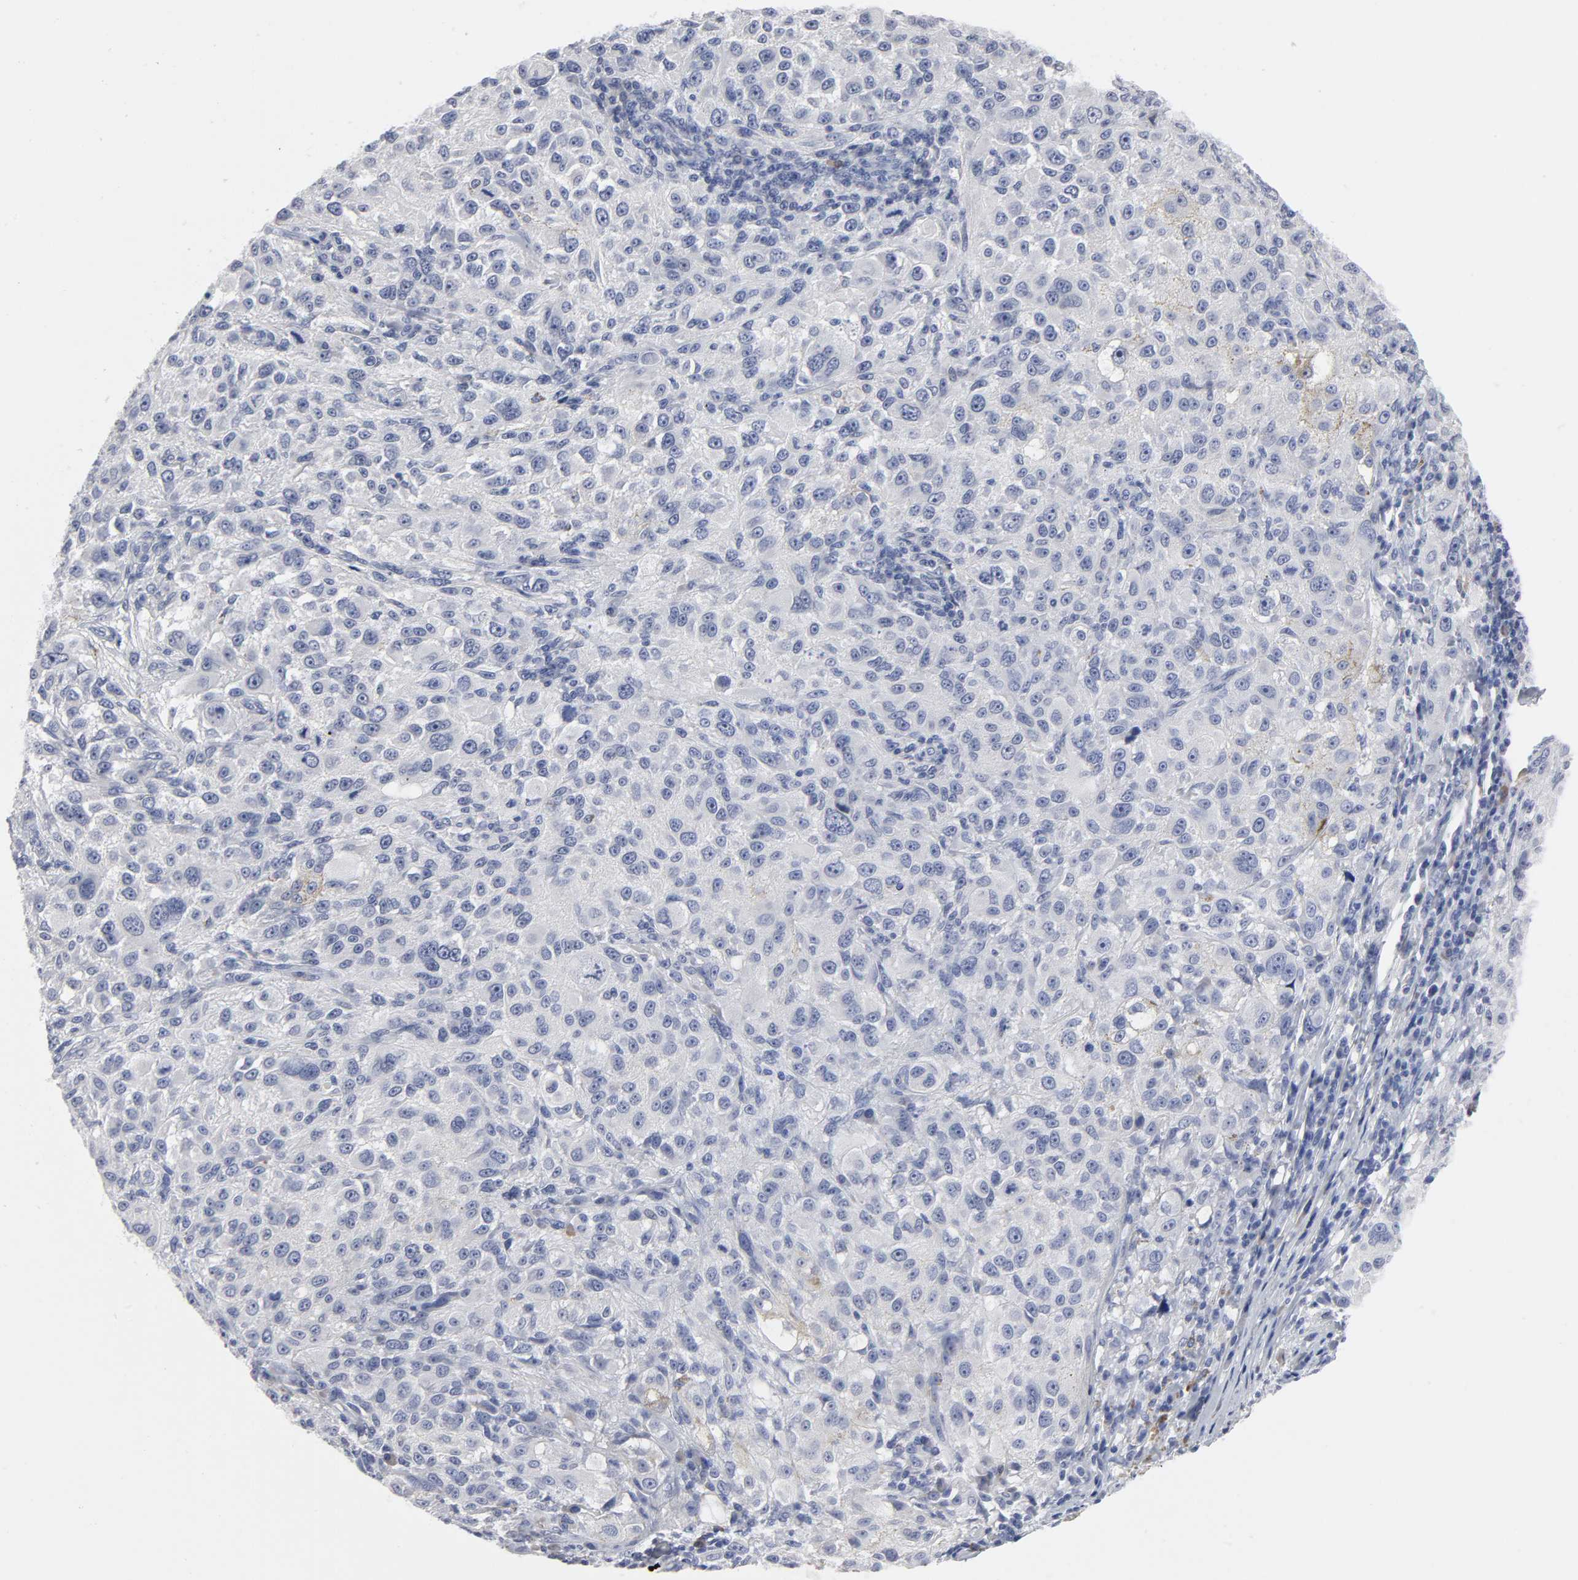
{"staining": {"intensity": "negative", "quantity": "none", "location": "none"}, "tissue": "melanoma", "cell_type": "Tumor cells", "image_type": "cancer", "snomed": [{"axis": "morphology", "description": "Necrosis, NOS"}, {"axis": "morphology", "description": "Malignant melanoma, NOS"}, {"axis": "topography", "description": "Skin"}], "caption": "The histopathology image reveals no significant expression in tumor cells of malignant melanoma.", "gene": "HNF4A", "patient": {"sex": "female", "age": 87}}